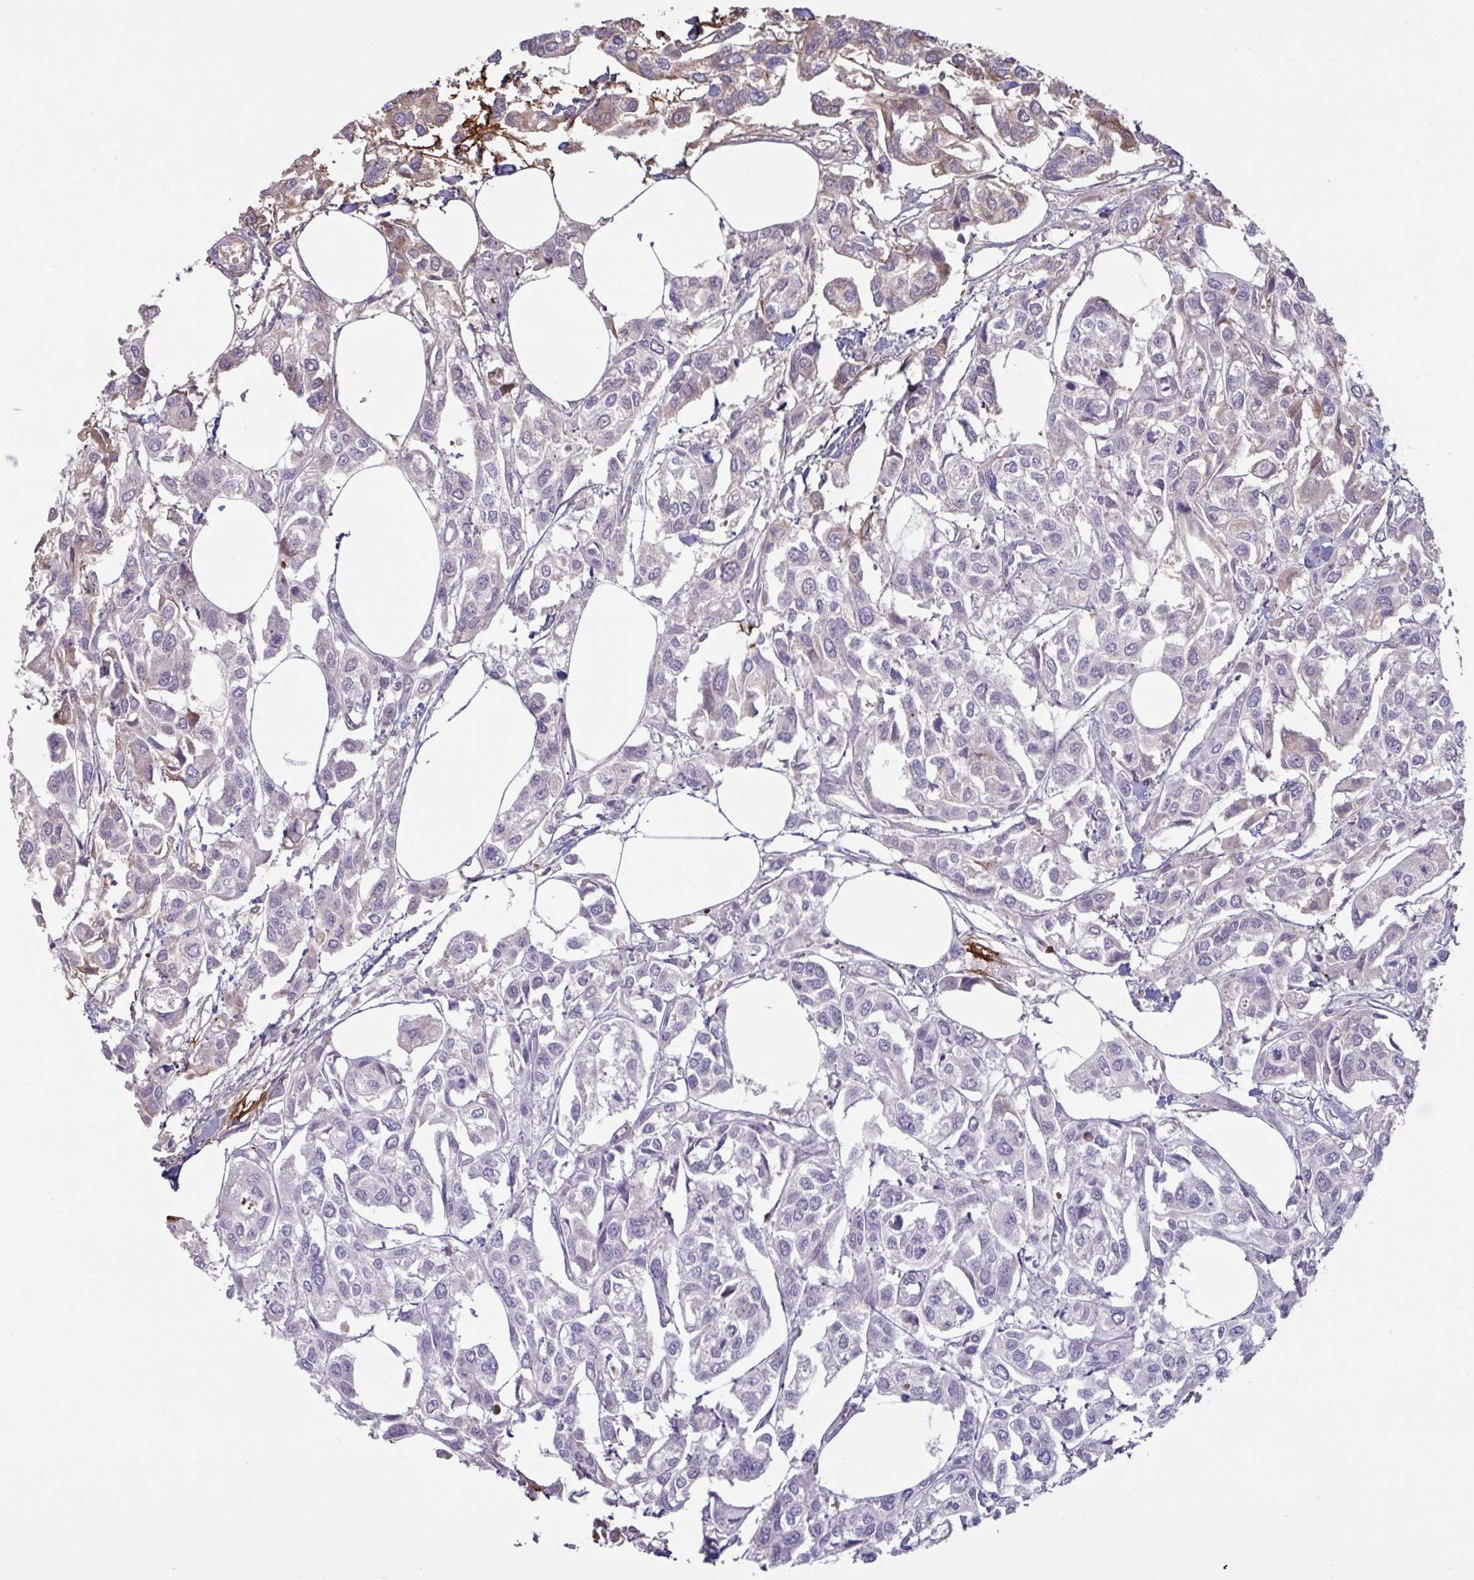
{"staining": {"intensity": "negative", "quantity": "none", "location": "none"}, "tissue": "urothelial cancer", "cell_type": "Tumor cells", "image_type": "cancer", "snomed": [{"axis": "morphology", "description": "Urothelial carcinoma, High grade"}, {"axis": "topography", "description": "Urinary bladder"}], "caption": "Urothelial cancer was stained to show a protein in brown. There is no significant positivity in tumor cells. (Brightfield microscopy of DAB immunohistochemistry at high magnification).", "gene": "IL1R1", "patient": {"sex": "male", "age": 67}}